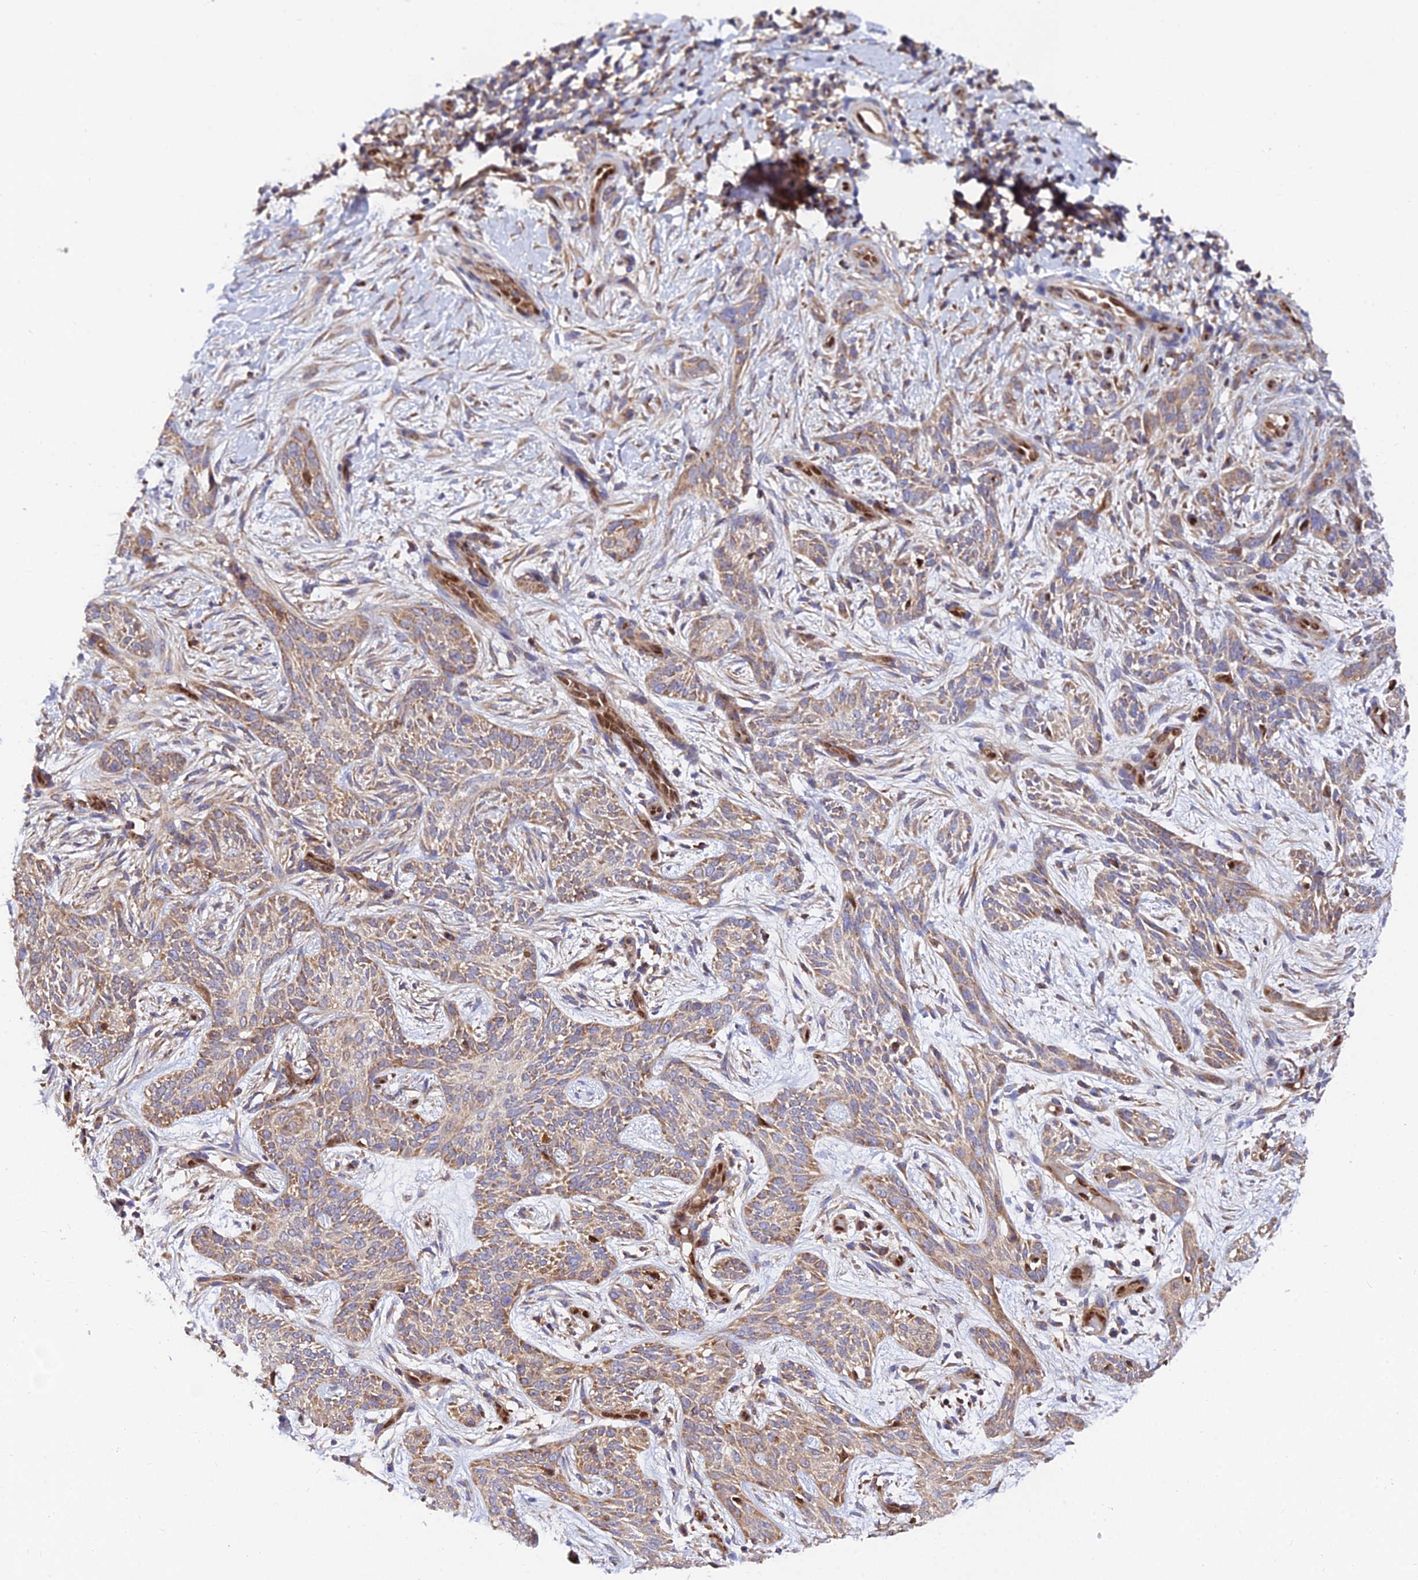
{"staining": {"intensity": "moderate", "quantity": ">75%", "location": "cytoplasmic/membranous"}, "tissue": "skin cancer", "cell_type": "Tumor cells", "image_type": "cancer", "snomed": [{"axis": "morphology", "description": "Basal cell carcinoma"}, {"axis": "topography", "description": "Skin"}], "caption": "DAB immunohistochemical staining of human basal cell carcinoma (skin) reveals moderate cytoplasmic/membranous protein positivity in approximately >75% of tumor cells.", "gene": "PODNL1", "patient": {"sex": "female", "age": 82}}